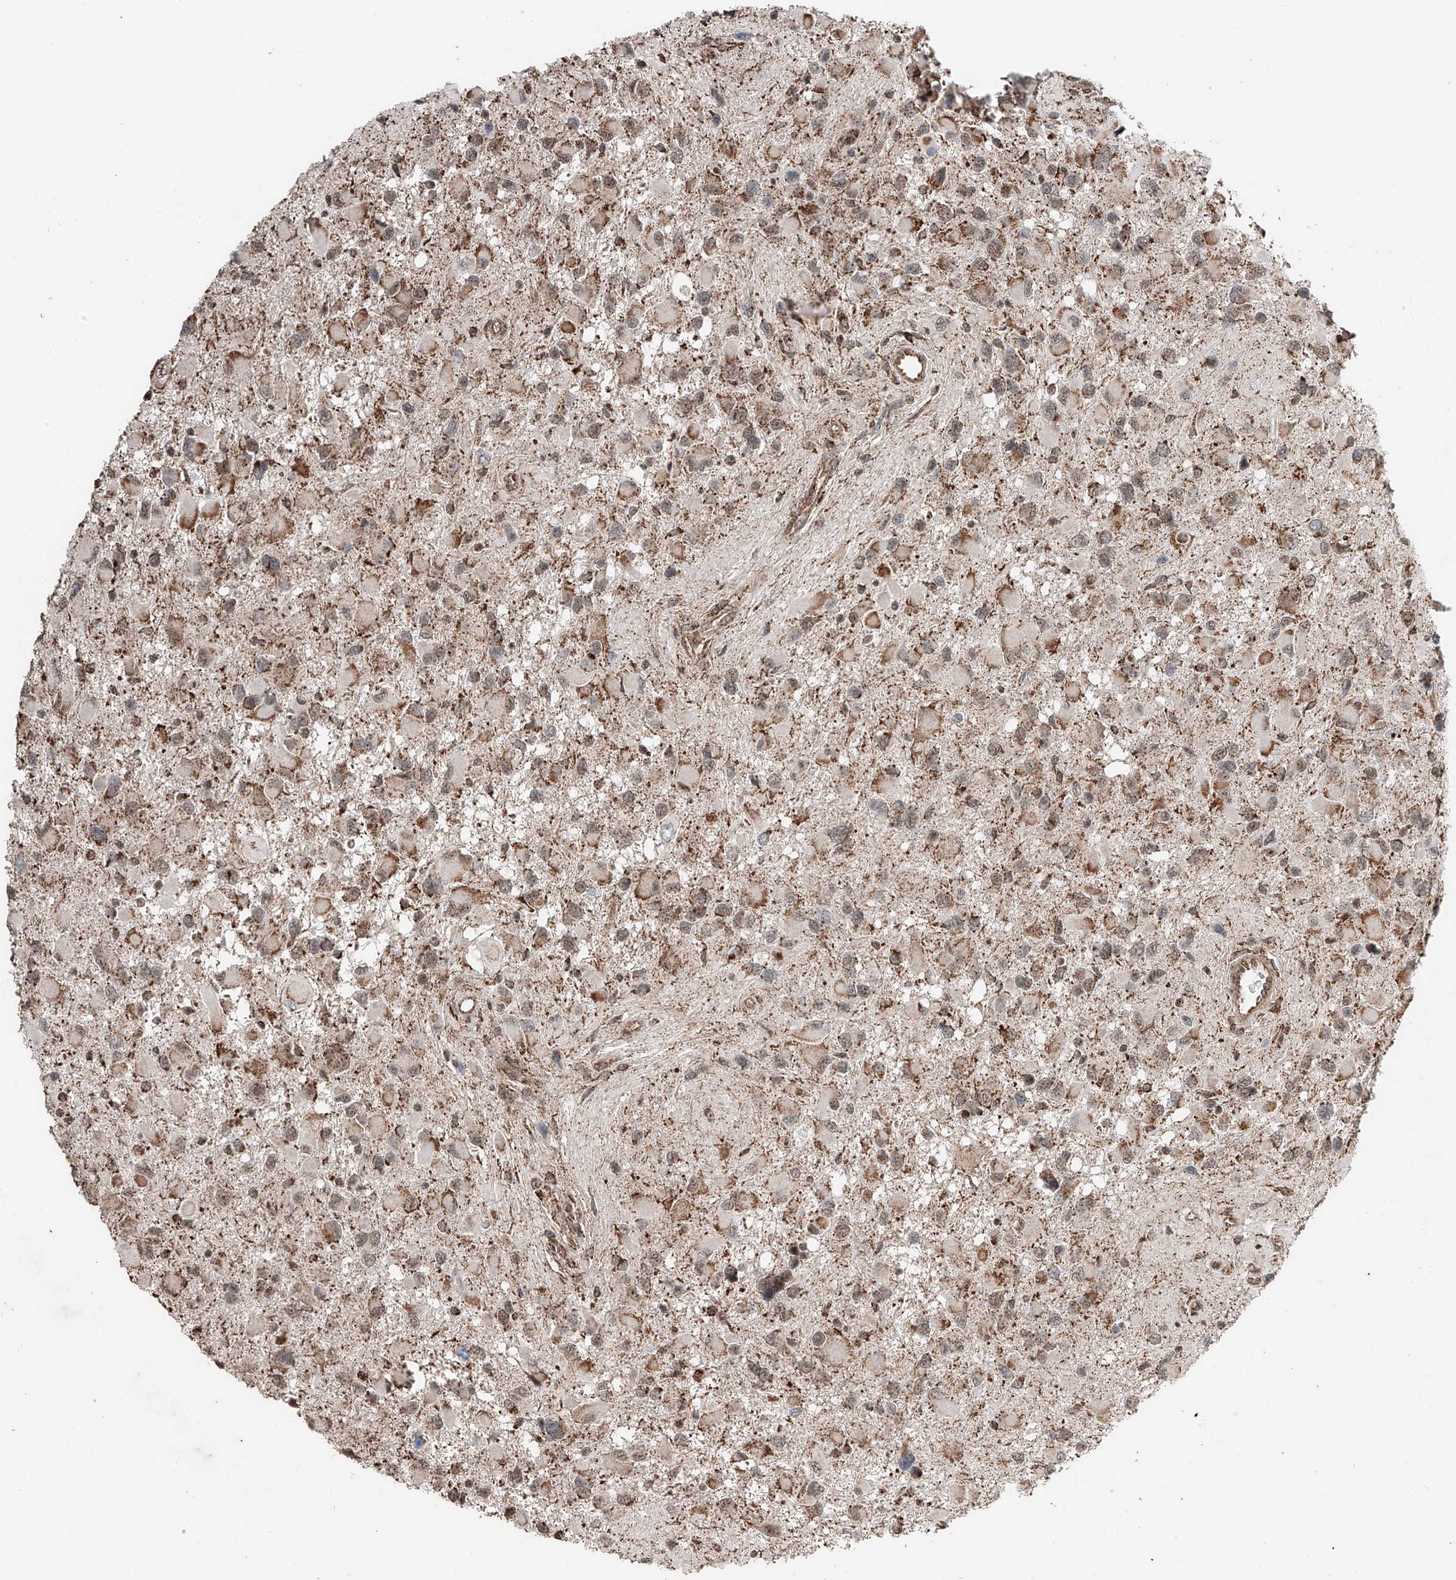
{"staining": {"intensity": "moderate", "quantity": "25%-75%", "location": "cytoplasmic/membranous,nuclear"}, "tissue": "glioma", "cell_type": "Tumor cells", "image_type": "cancer", "snomed": [{"axis": "morphology", "description": "Glioma, malignant, High grade"}, {"axis": "topography", "description": "Brain"}], "caption": "Immunohistochemical staining of malignant high-grade glioma exhibits moderate cytoplasmic/membranous and nuclear protein staining in about 25%-75% of tumor cells.", "gene": "ZNF445", "patient": {"sex": "male", "age": 53}}